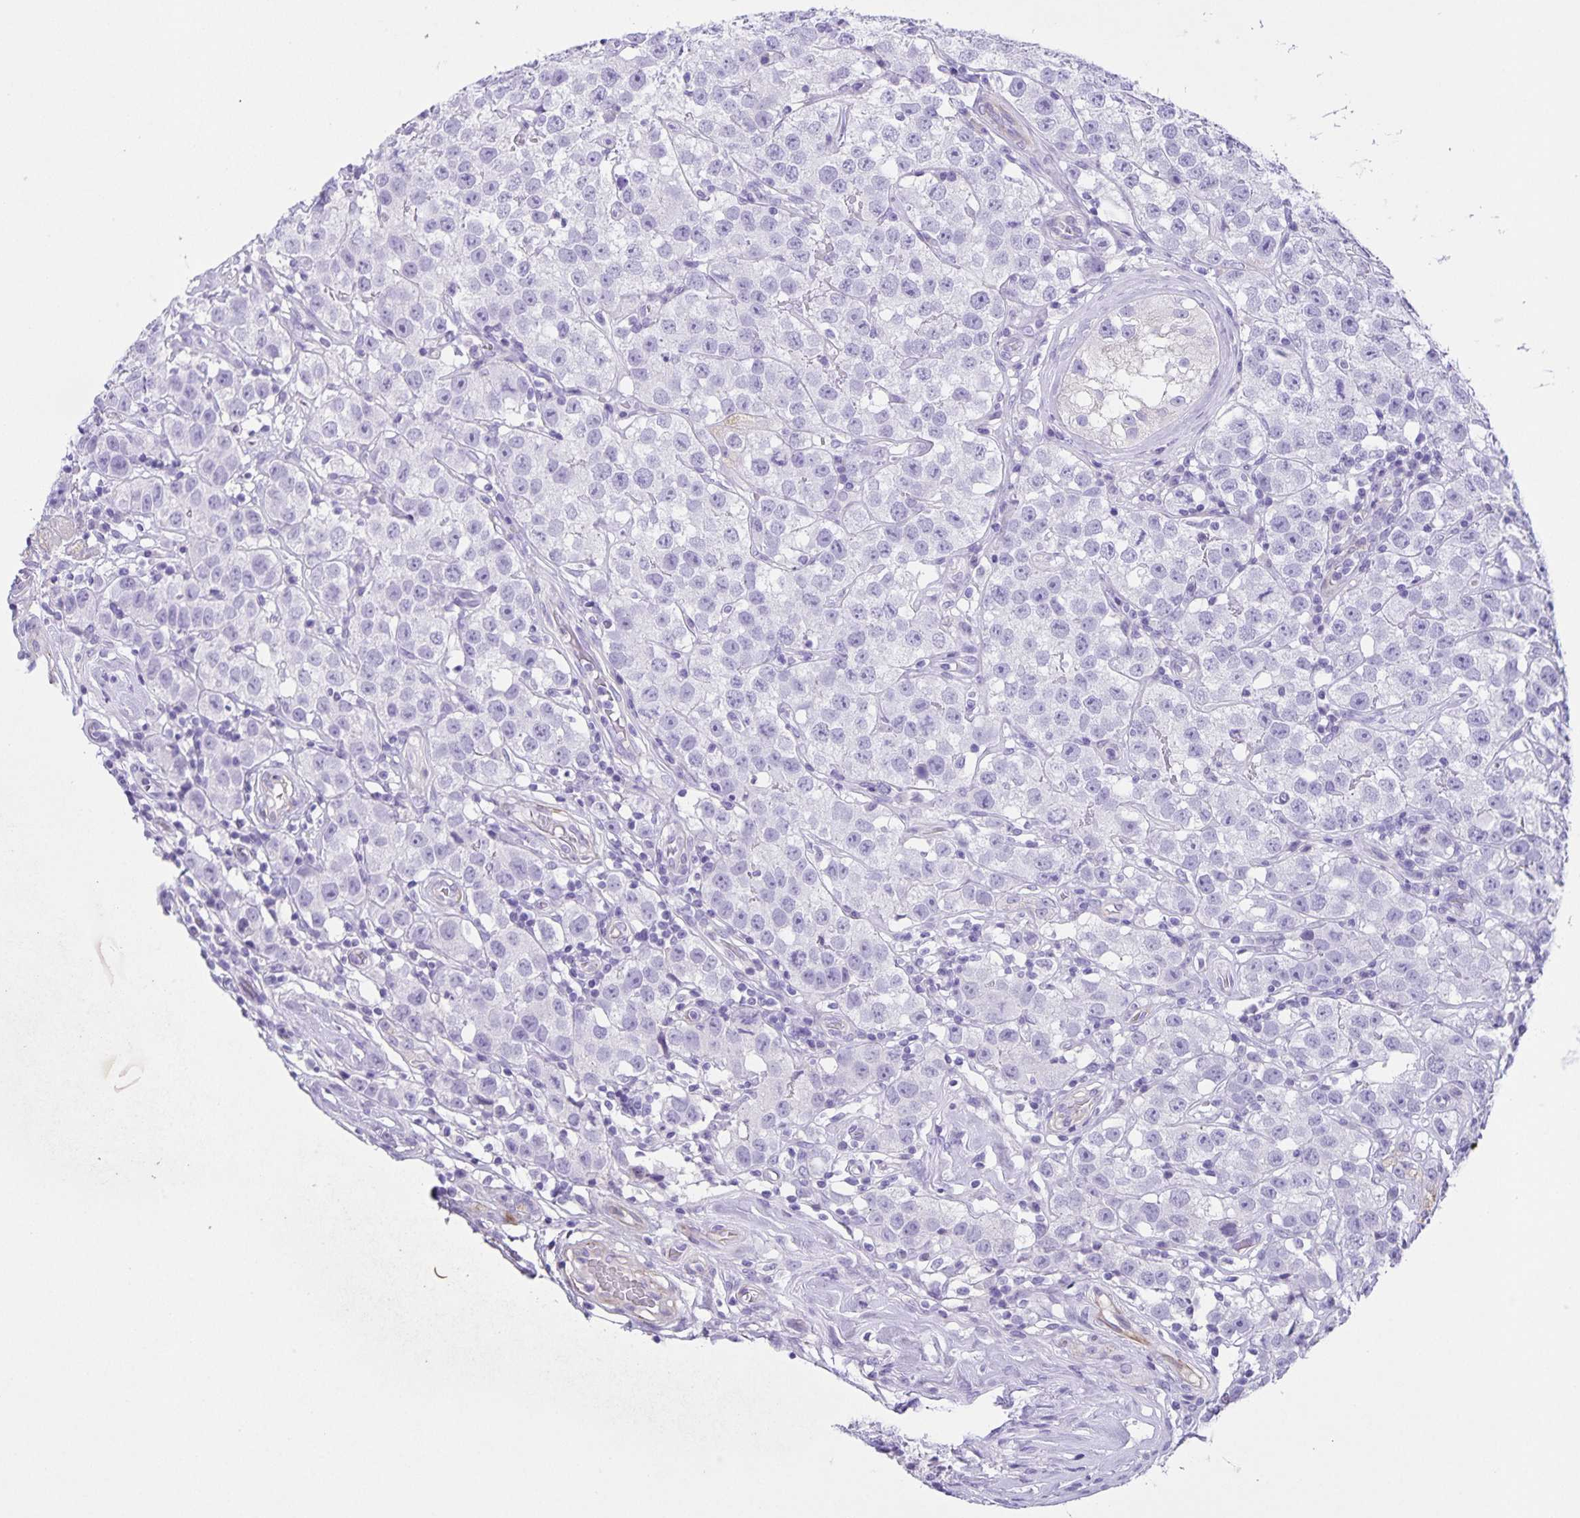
{"staining": {"intensity": "negative", "quantity": "none", "location": "none"}, "tissue": "testis cancer", "cell_type": "Tumor cells", "image_type": "cancer", "snomed": [{"axis": "morphology", "description": "Seminoma, NOS"}, {"axis": "topography", "description": "Testis"}], "caption": "IHC of testis seminoma displays no positivity in tumor cells. Brightfield microscopy of IHC stained with DAB (brown) and hematoxylin (blue), captured at high magnification.", "gene": "UBQLN3", "patient": {"sex": "male", "age": 34}}